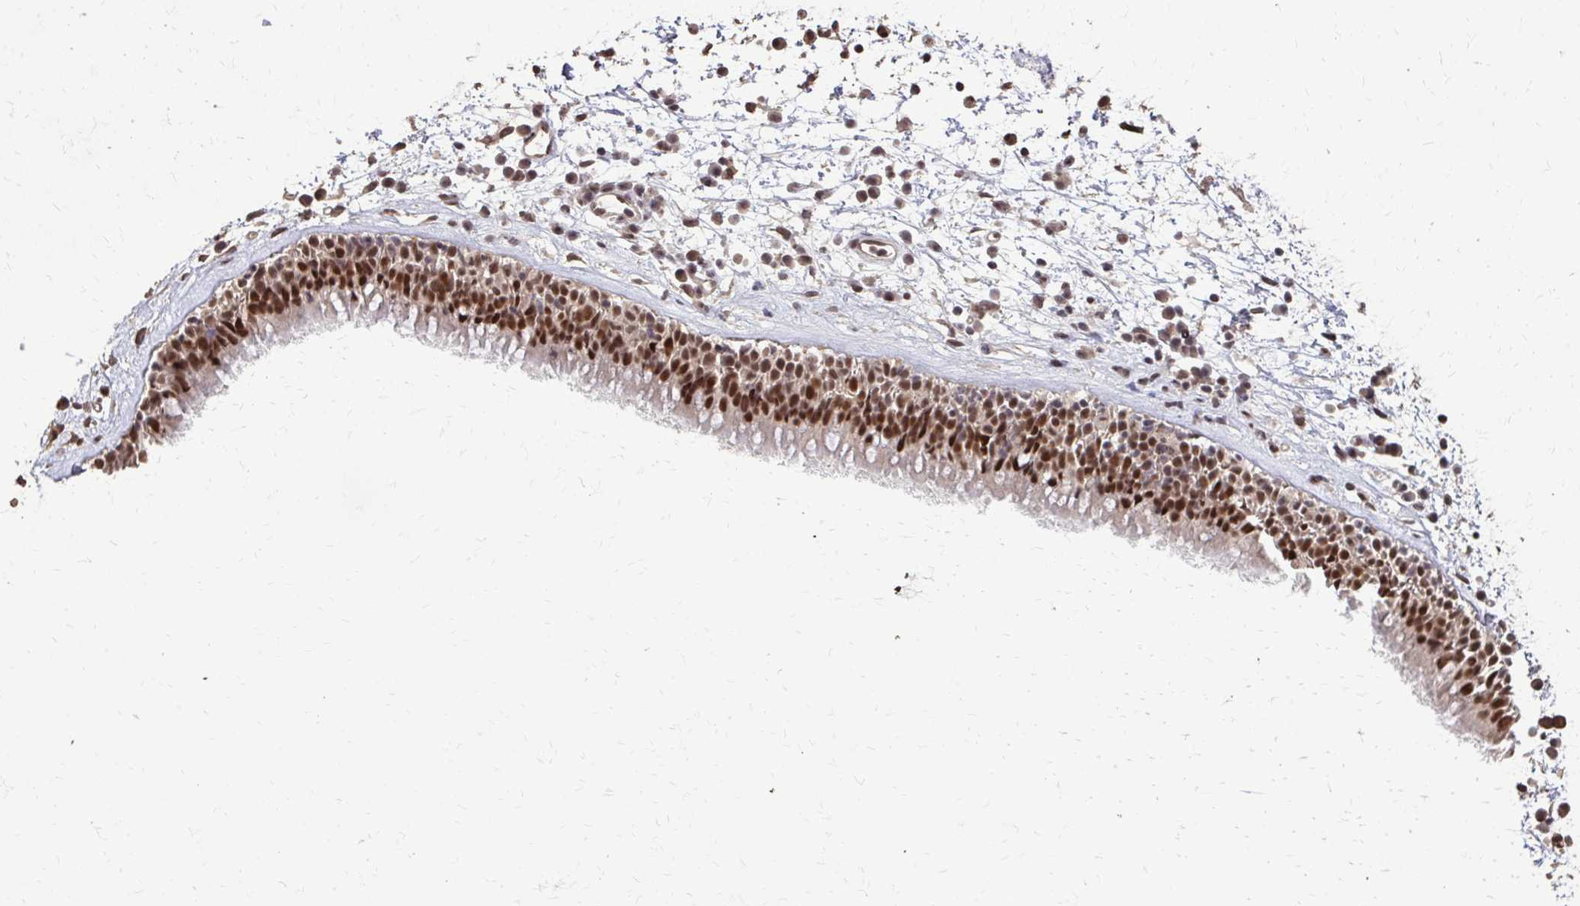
{"staining": {"intensity": "strong", "quantity": ">75%", "location": "nuclear"}, "tissue": "nasopharynx", "cell_type": "Respiratory epithelial cells", "image_type": "normal", "snomed": [{"axis": "morphology", "description": "Normal tissue, NOS"}, {"axis": "topography", "description": "Nasopharynx"}], "caption": "High-power microscopy captured an IHC micrograph of benign nasopharynx, revealing strong nuclear positivity in about >75% of respiratory epithelial cells. (Stains: DAB in brown, nuclei in blue, Microscopy: brightfield microscopy at high magnification).", "gene": "SS18", "patient": {"sex": "male", "age": 24}}